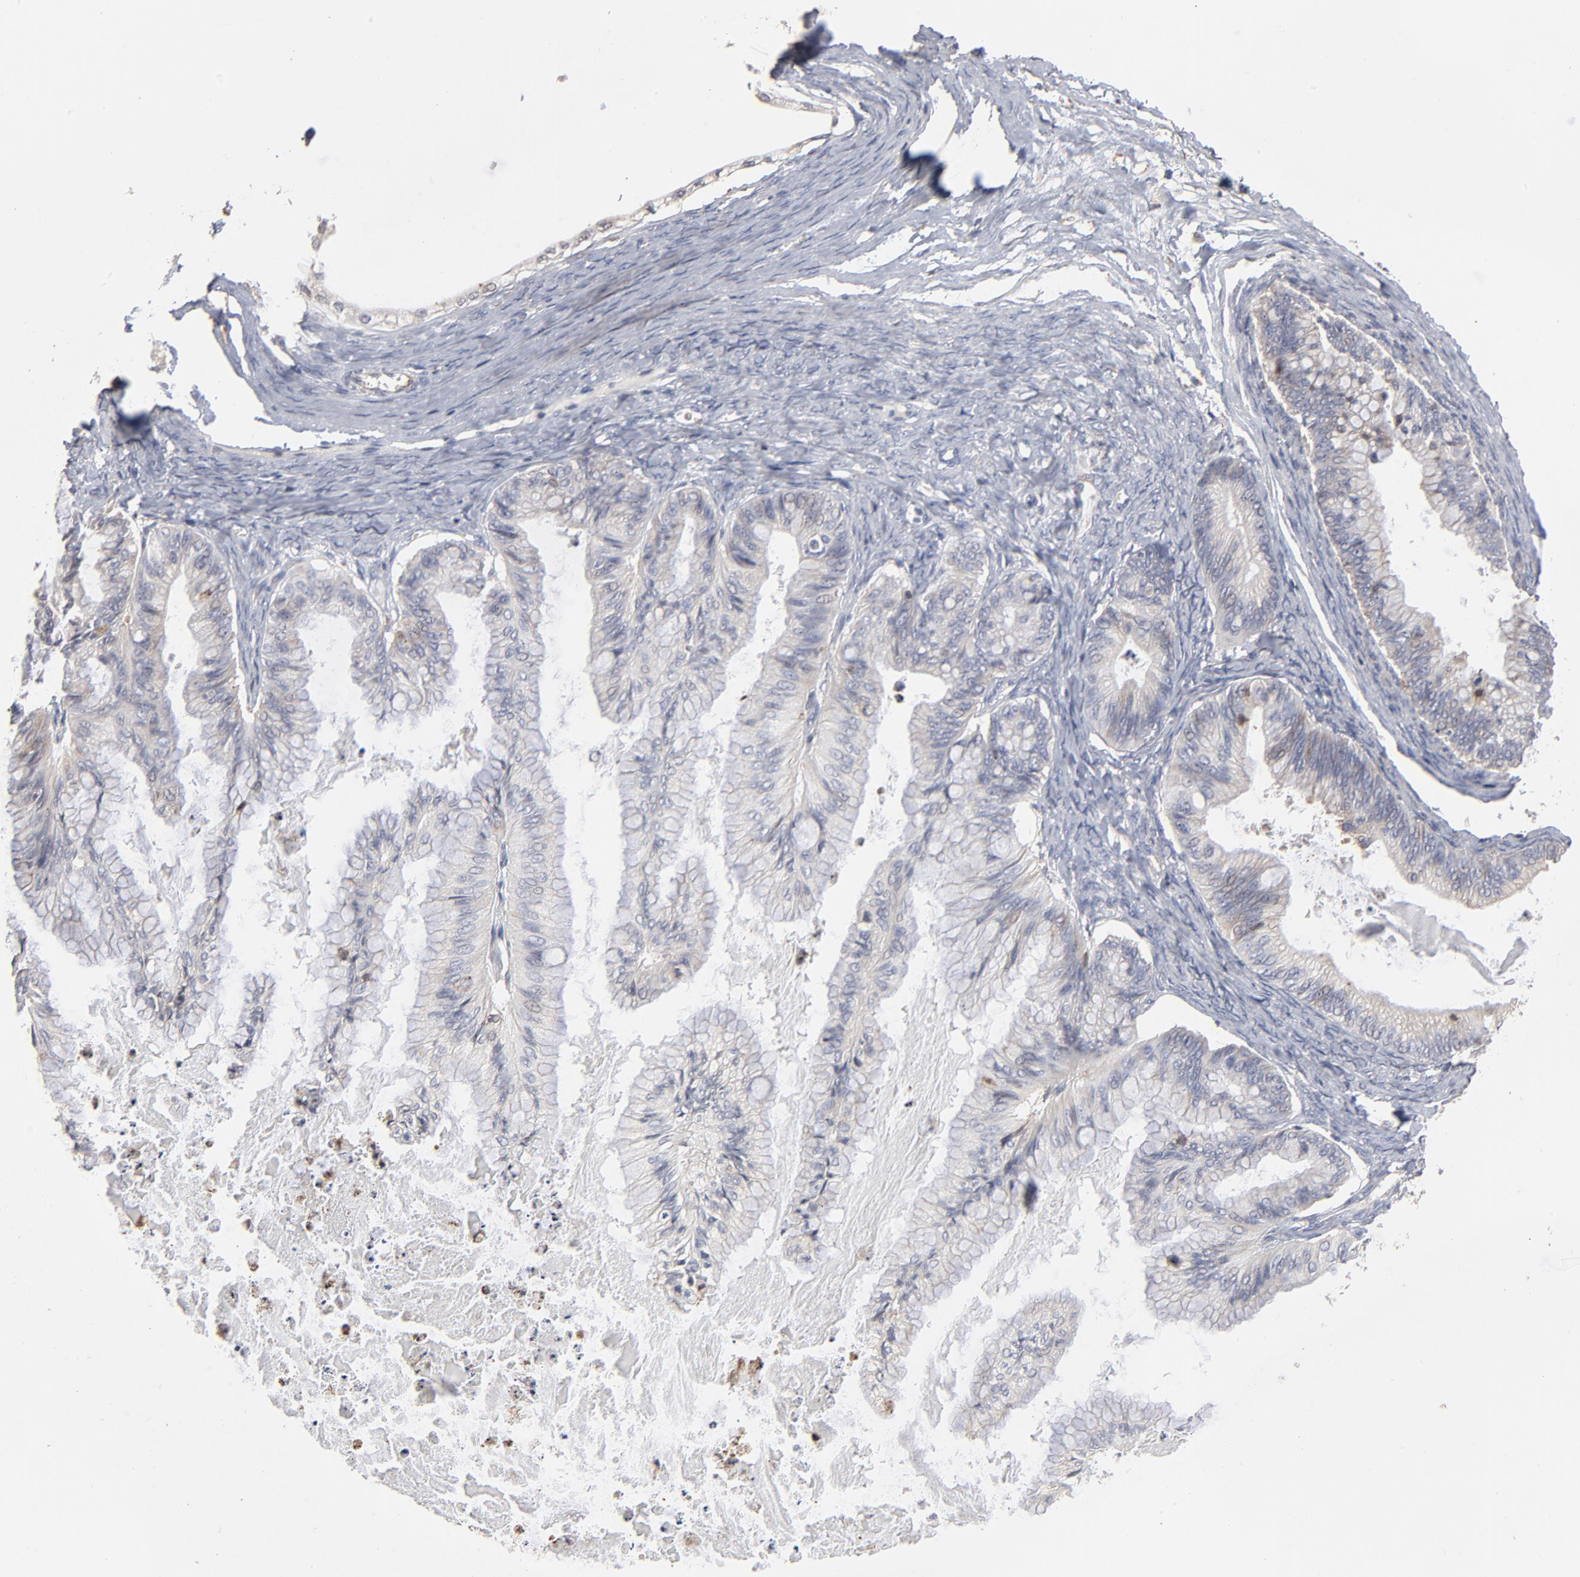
{"staining": {"intensity": "weak", "quantity": "<25%", "location": "cytoplasmic/membranous"}, "tissue": "ovarian cancer", "cell_type": "Tumor cells", "image_type": "cancer", "snomed": [{"axis": "morphology", "description": "Cystadenocarcinoma, mucinous, NOS"}, {"axis": "topography", "description": "Ovary"}], "caption": "There is no significant expression in tumor cells of ovarian cancer.", "gene": "RNF213", "patient": {"sex": "female", "age": 57}}